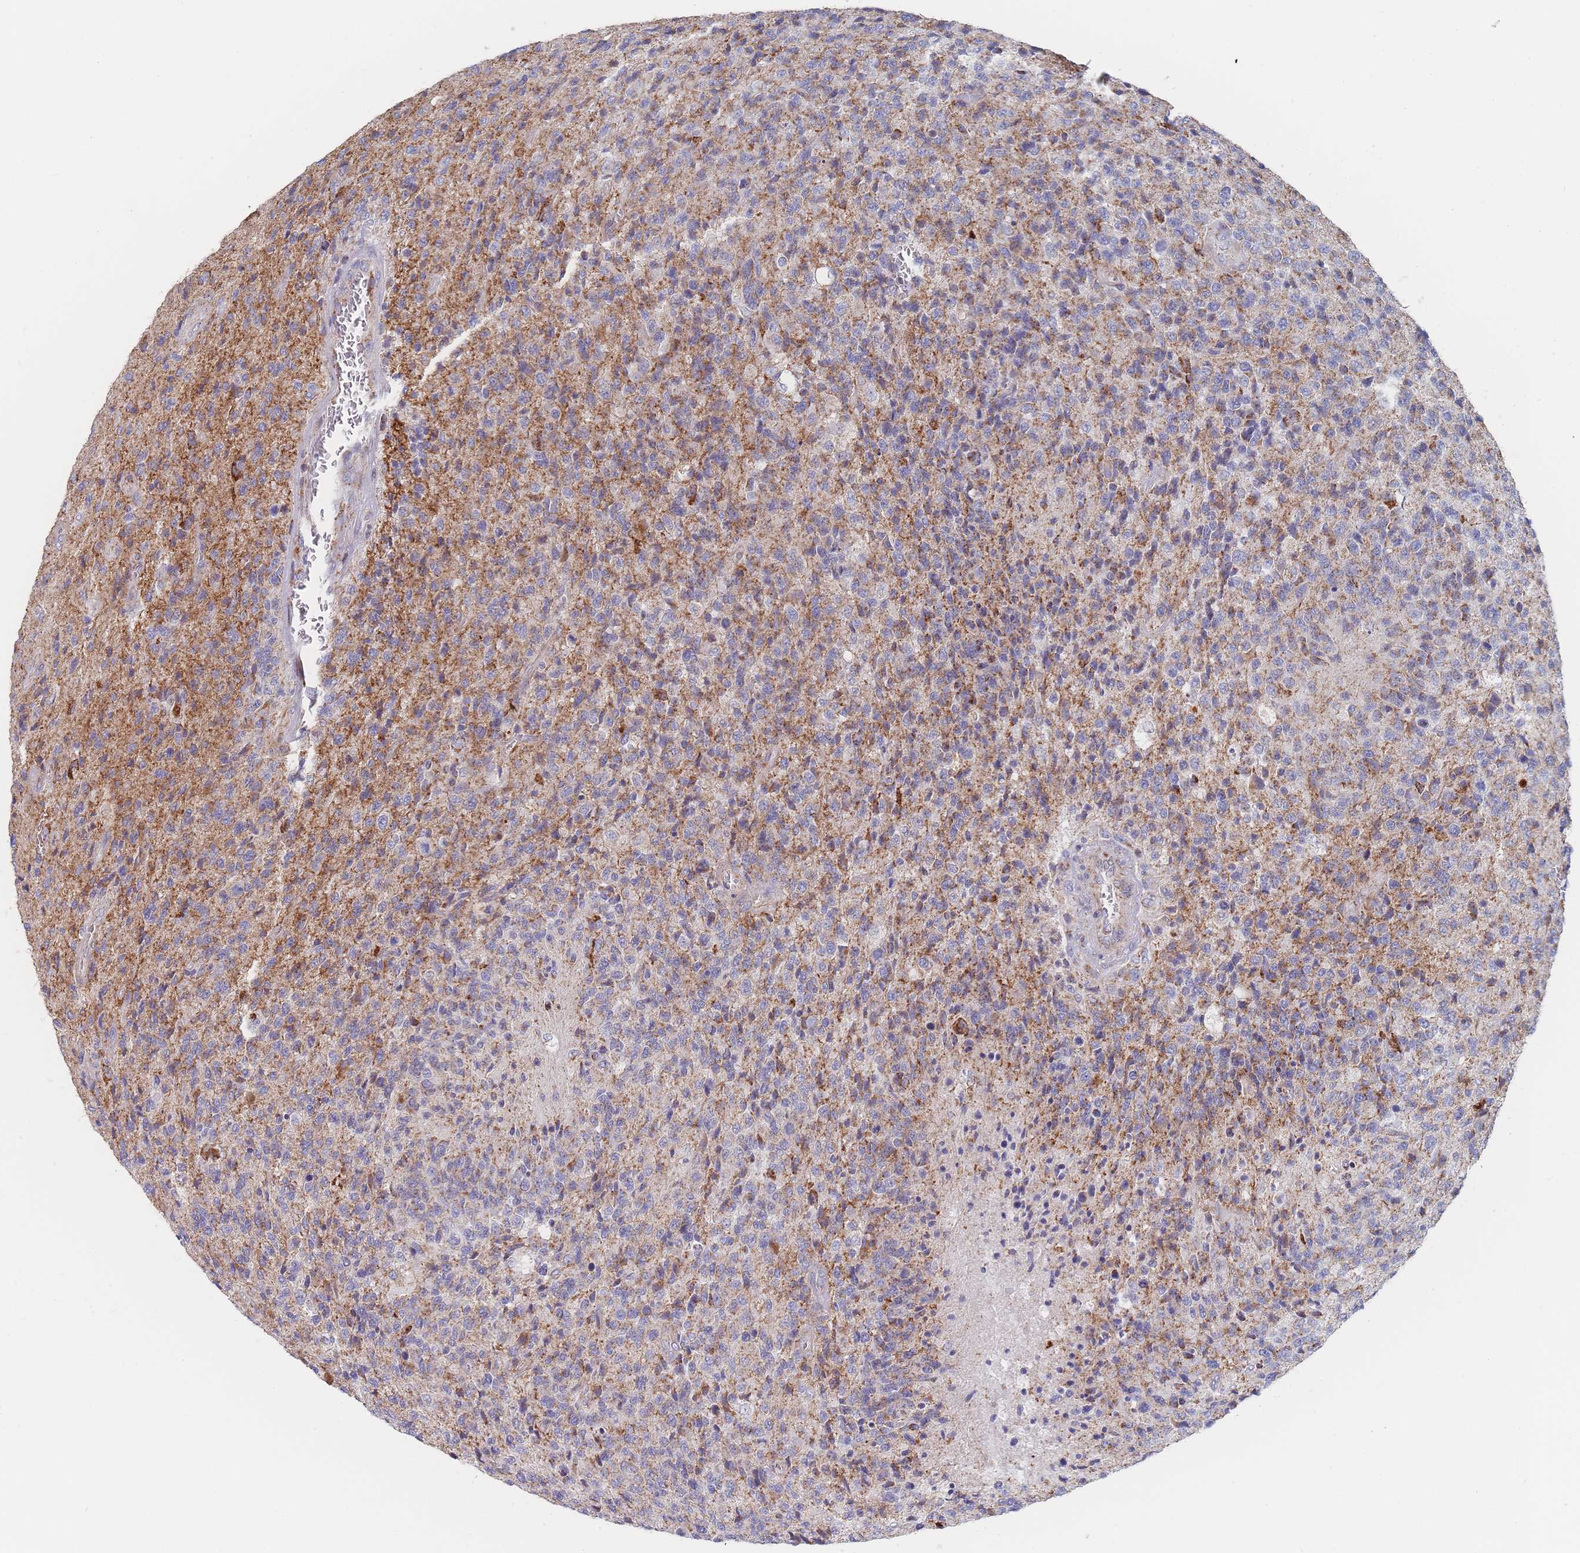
{"staining": {"intensity": "moderate", "quantity": "<25%", "location": "cytoplasmic/membranous"}, "tissue": "glioma", "cell_type": "Tumor cells", "image_type": "cancer", "snomed": [{"axis": "morphology", "description": "Glioma, malignant, High grade"}, {"axis": "topography", "description": "Brain"}], "caption": "Malignant glioma (high-grade) stained for a protein (brown) demonstrates moderate cytoplasmic/membranous positive expression in about <25% of tumor cells.", "gene": "IKZF4", "patient": {"sex": "male", "age": 36}}